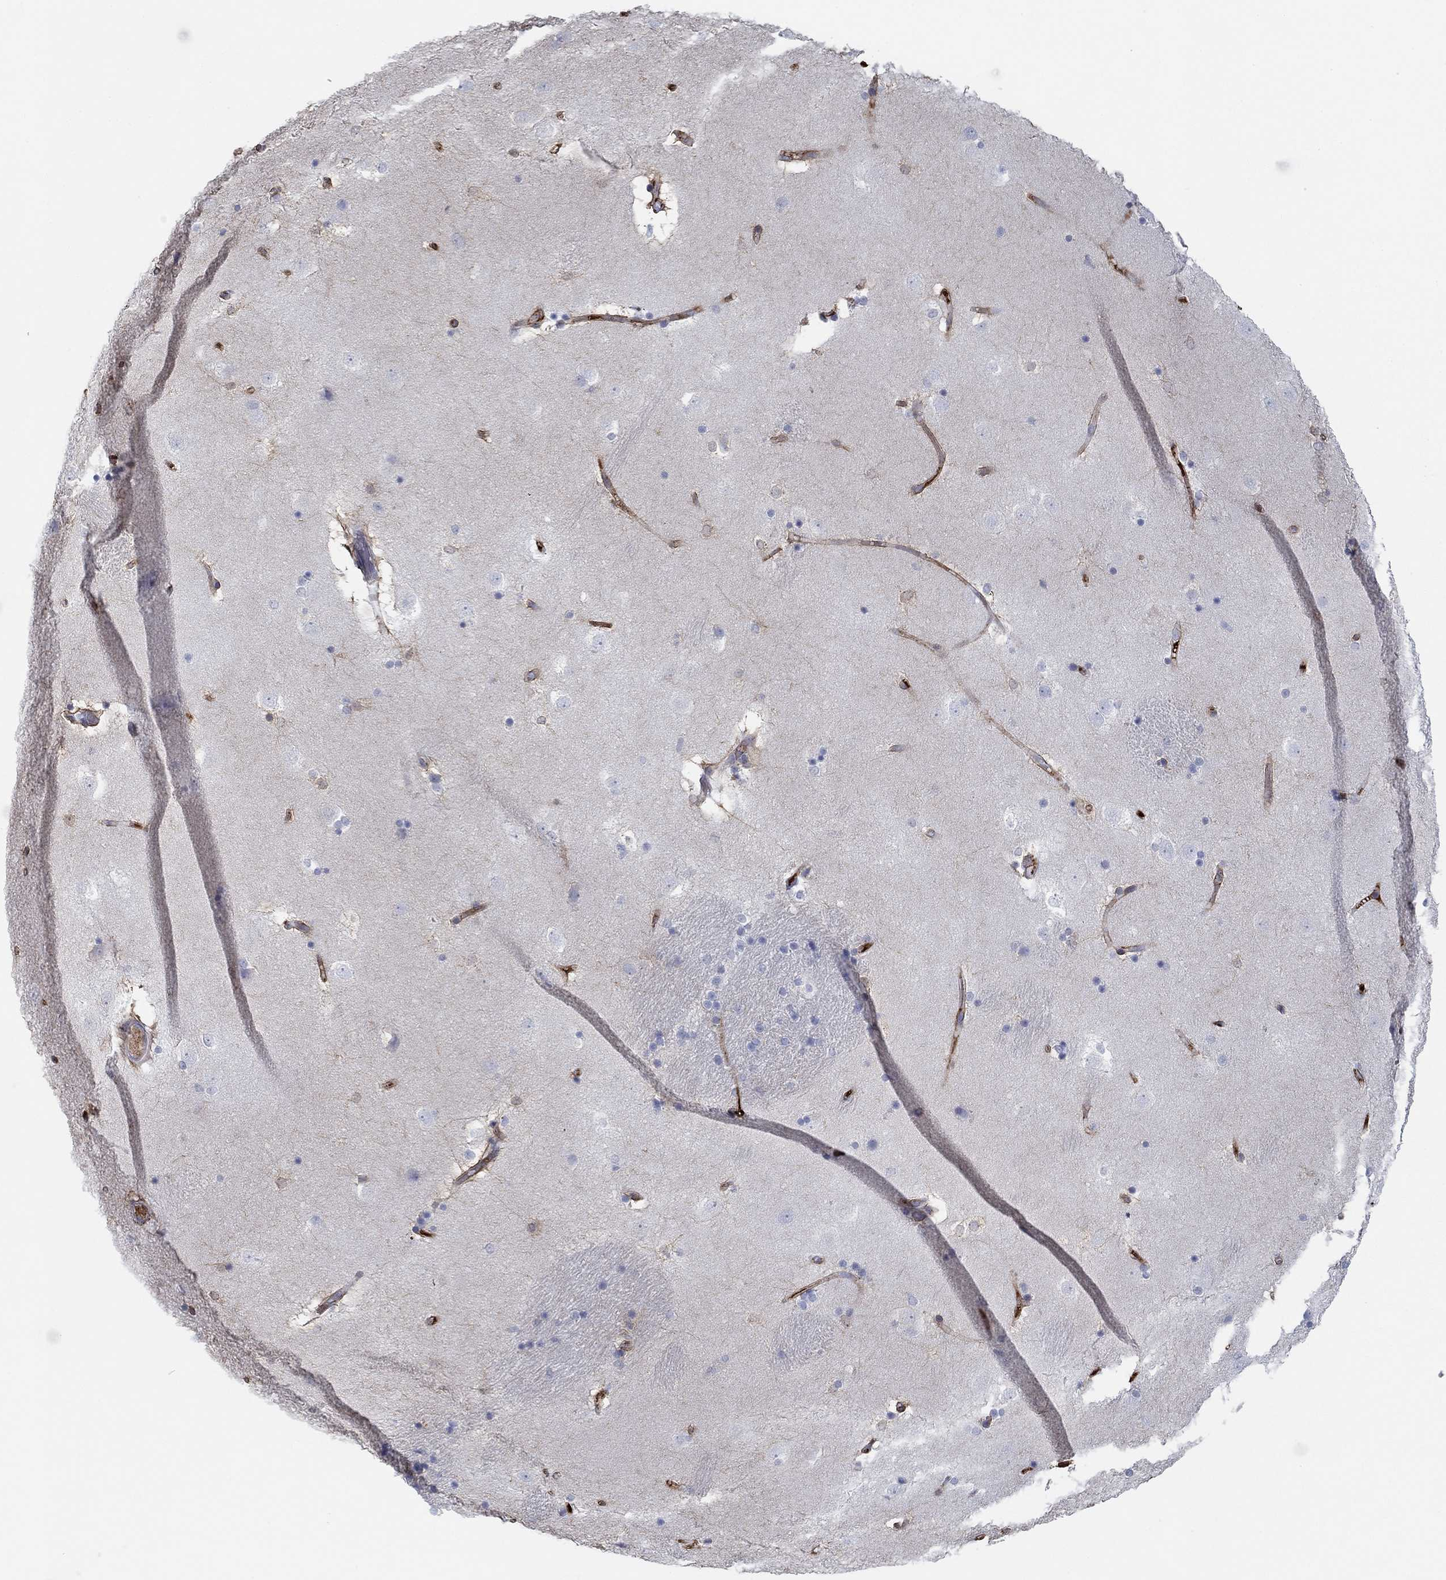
{"staining": {"intensity": "negative", "quantity": "none", "location": "none"}, "tissue": "caudate", "cell_type": "Glial cells", "image_type": "normal", "snomed": [{"axis": "morphology", "description": "Normal tissue, NOS"}, {"axis": "topography", "description": "Lateral ventricle wall"}], "caption": "Caudate was stained to show a protein in brown. There is no significant positivity in glial cells. The staining is performed using DAB (3,3'-diaminobenzidine) brown chromogen with nuclei counter-stained in using hematoxylin.", "gene": "APOC3", "patient": {"sex": "male", "age": 51}}